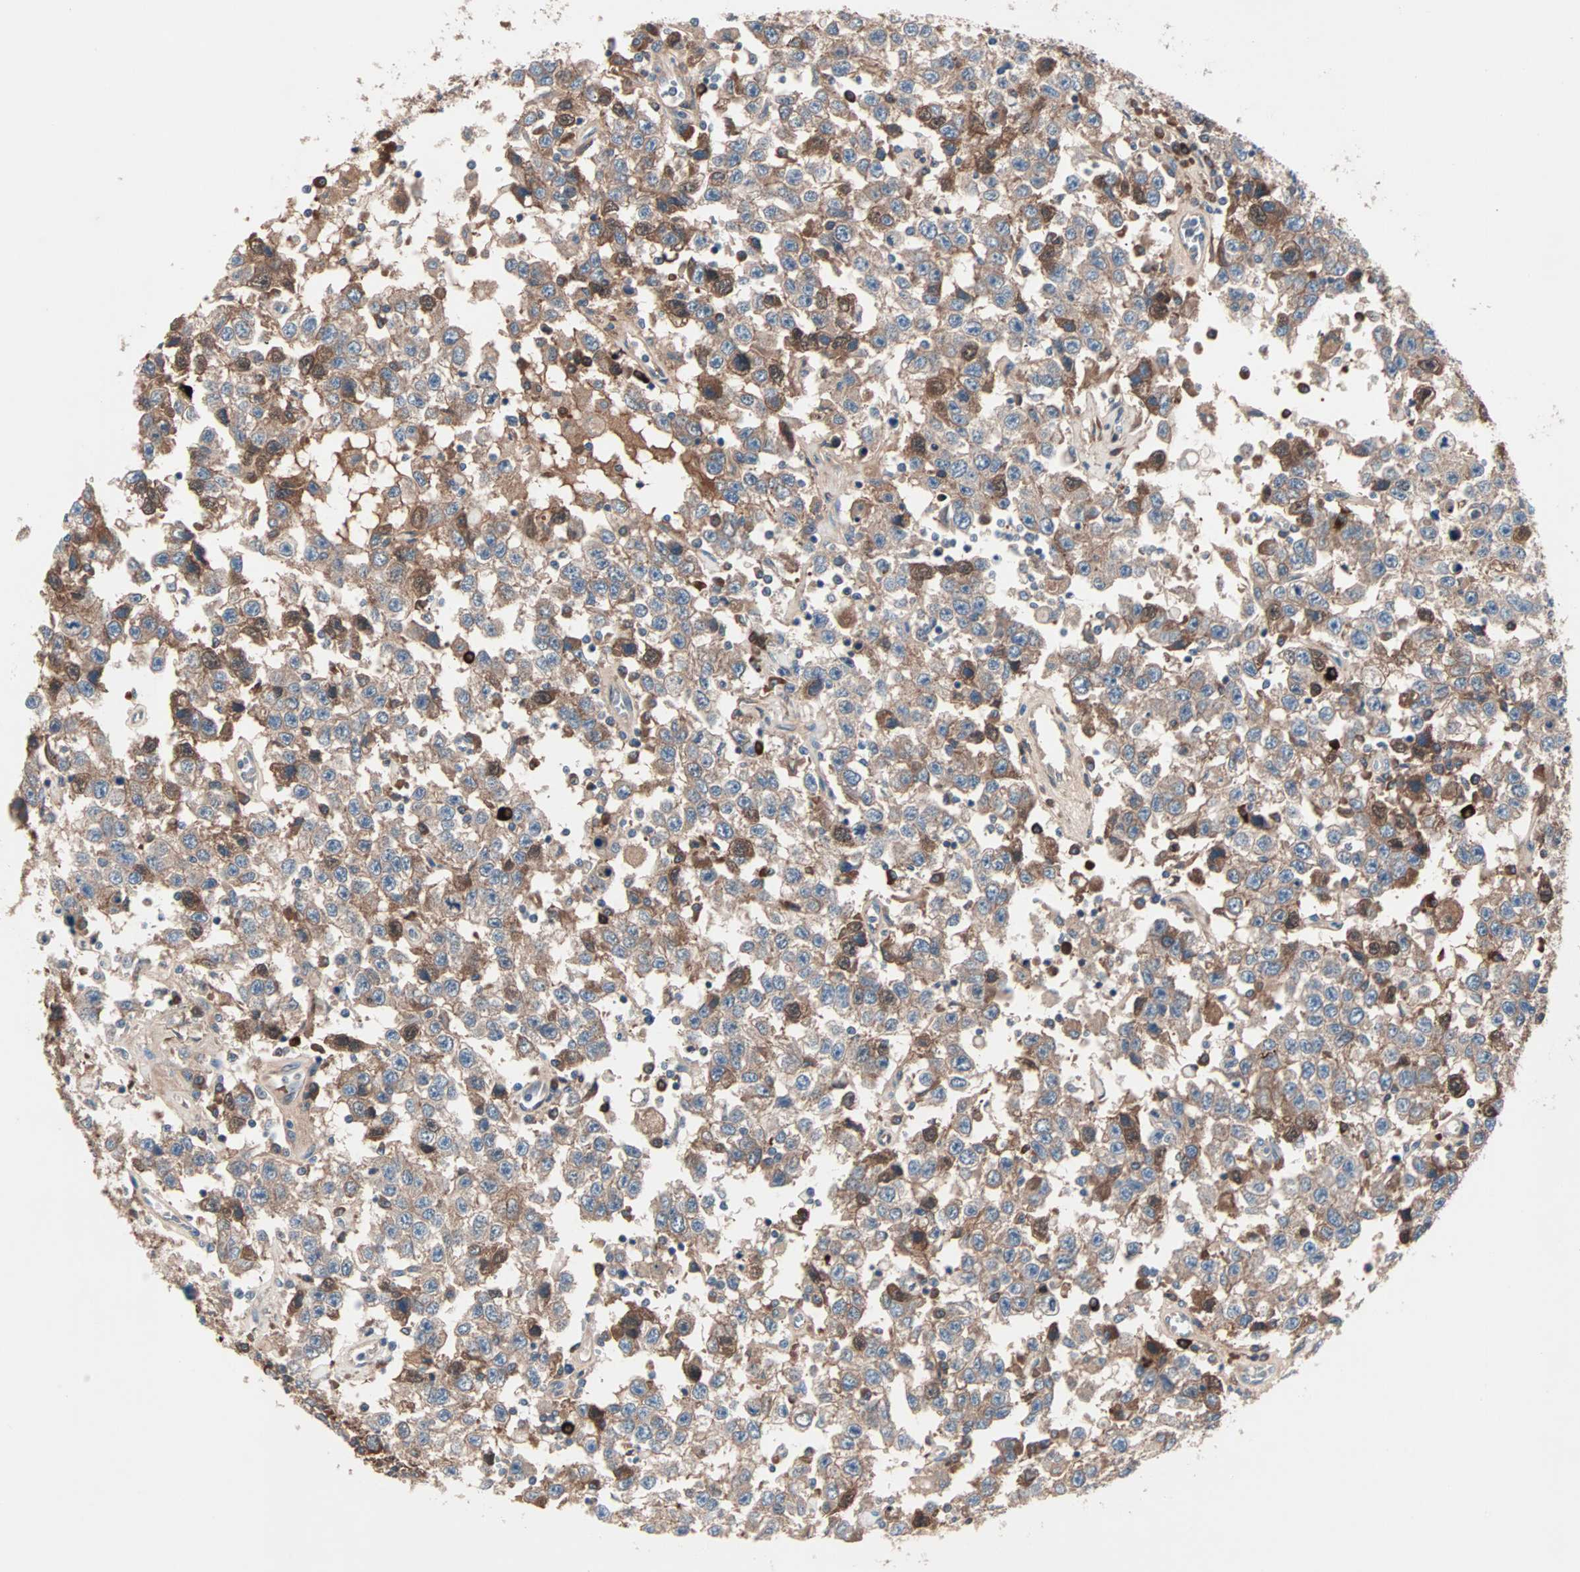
{"staining": {"intensity": "moderate", "quantity": ">75%", "location": "cytoplasmic/membranous"}, "tissue": "testis cancer", "cell_type": "Tumor cells", "image_type": "cancer", "snomed": [{"axis": "morphology", "description": "Seminoma, NOS"}, {"axis": "topography", "description": "Testis"}], "caption": "This micrograph shows testis seminoma stained with immunohistochemistry to label a protein in brown. The cytoplasmic/membranous of tumor cells show moderate positivity for the protein. Nuclei are counter-stained blue.", "gene": "CAD", "patient": {"sex": "male", "age": 41}}